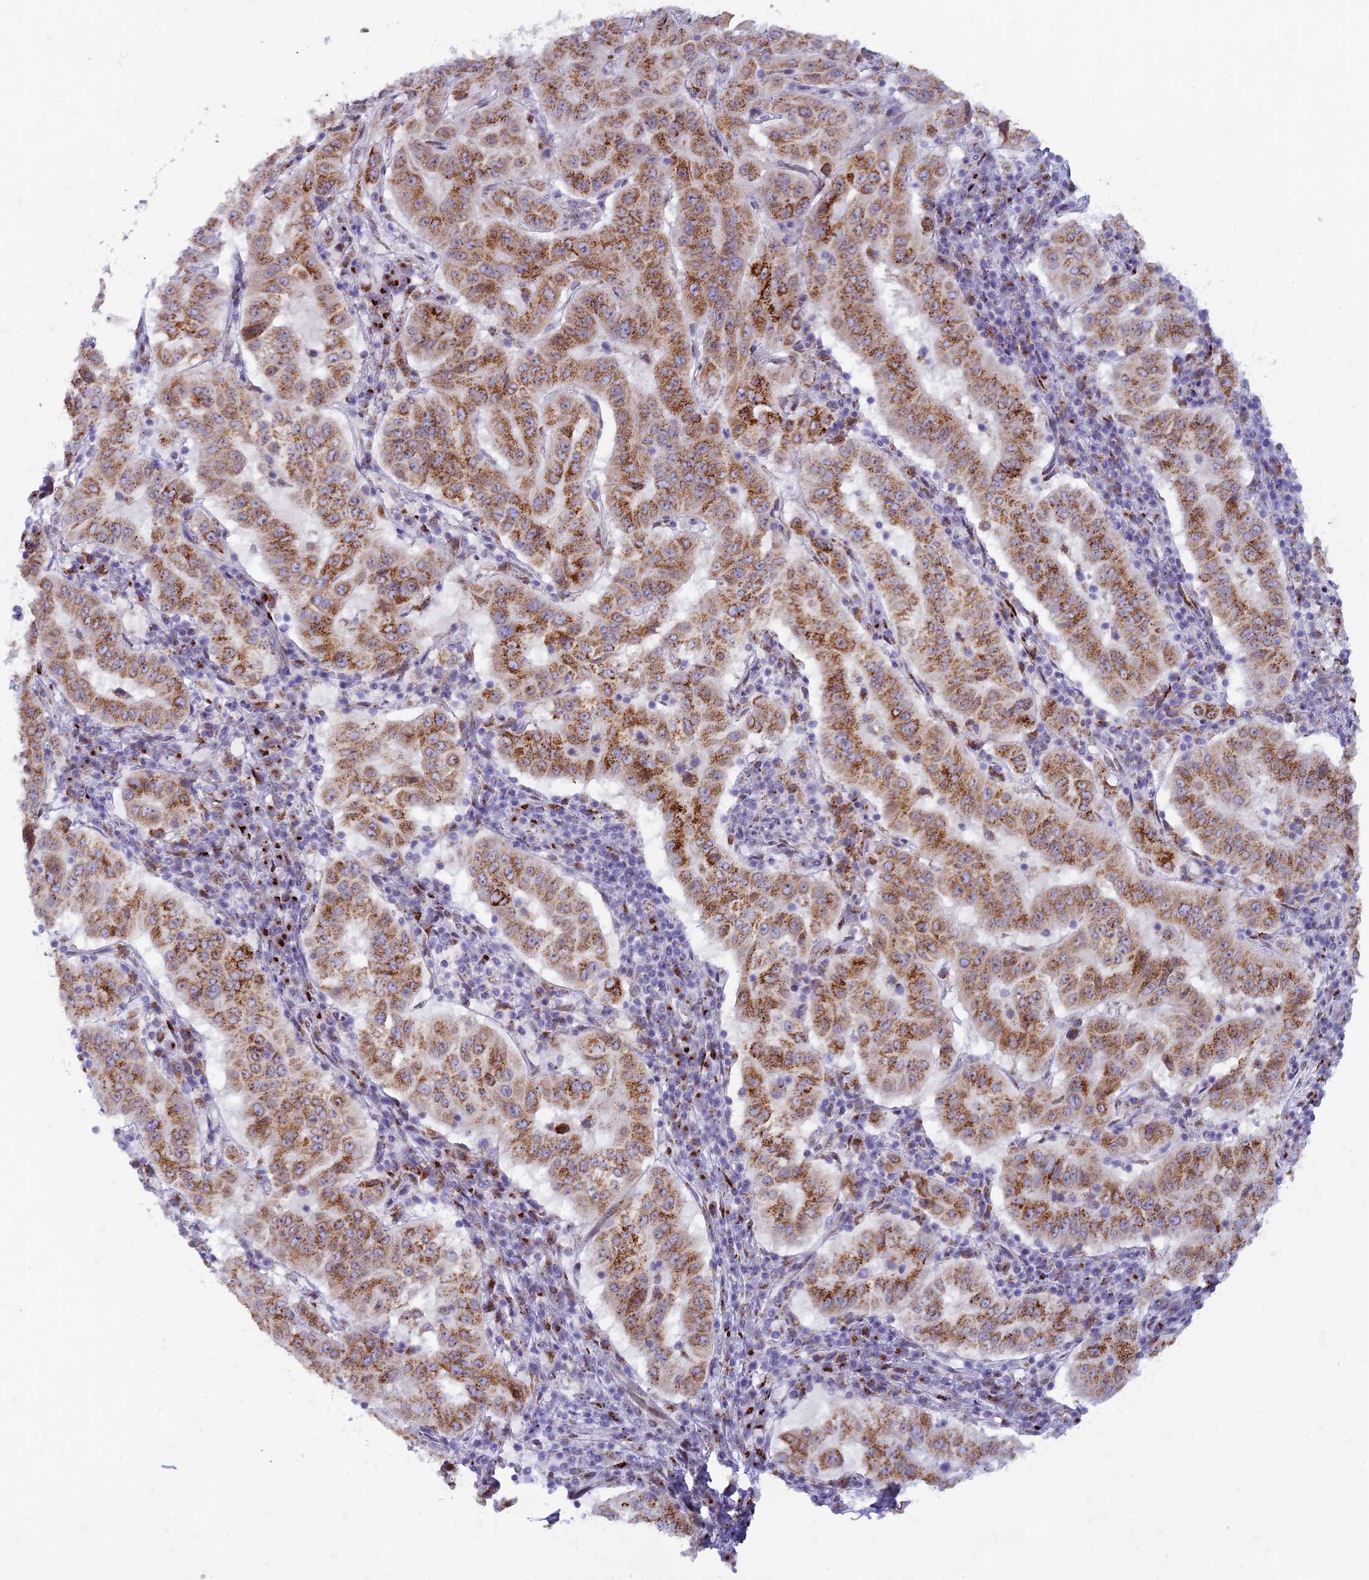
{"staining": {"intensity": "strong", "quantity": ">75%", "location": "cytoplasmic/membranous"}, "tissue": "pancreatic cancer", "cell_type": "Tumor cells", "image_type": "cancer", "snomed": [{"axis": "morphology", "description": "Adenocarcinoma, NOS"}, {"axis": "topography", "description": "Pancreas"}], "caption": "A brown stain highlights strong cytoplasmic/membranous expression of a protein in human pancreatic adenocarcinoma tumor cells.", "gene": "FAM3C", "patient": {"sex": "male", "age": 63}}